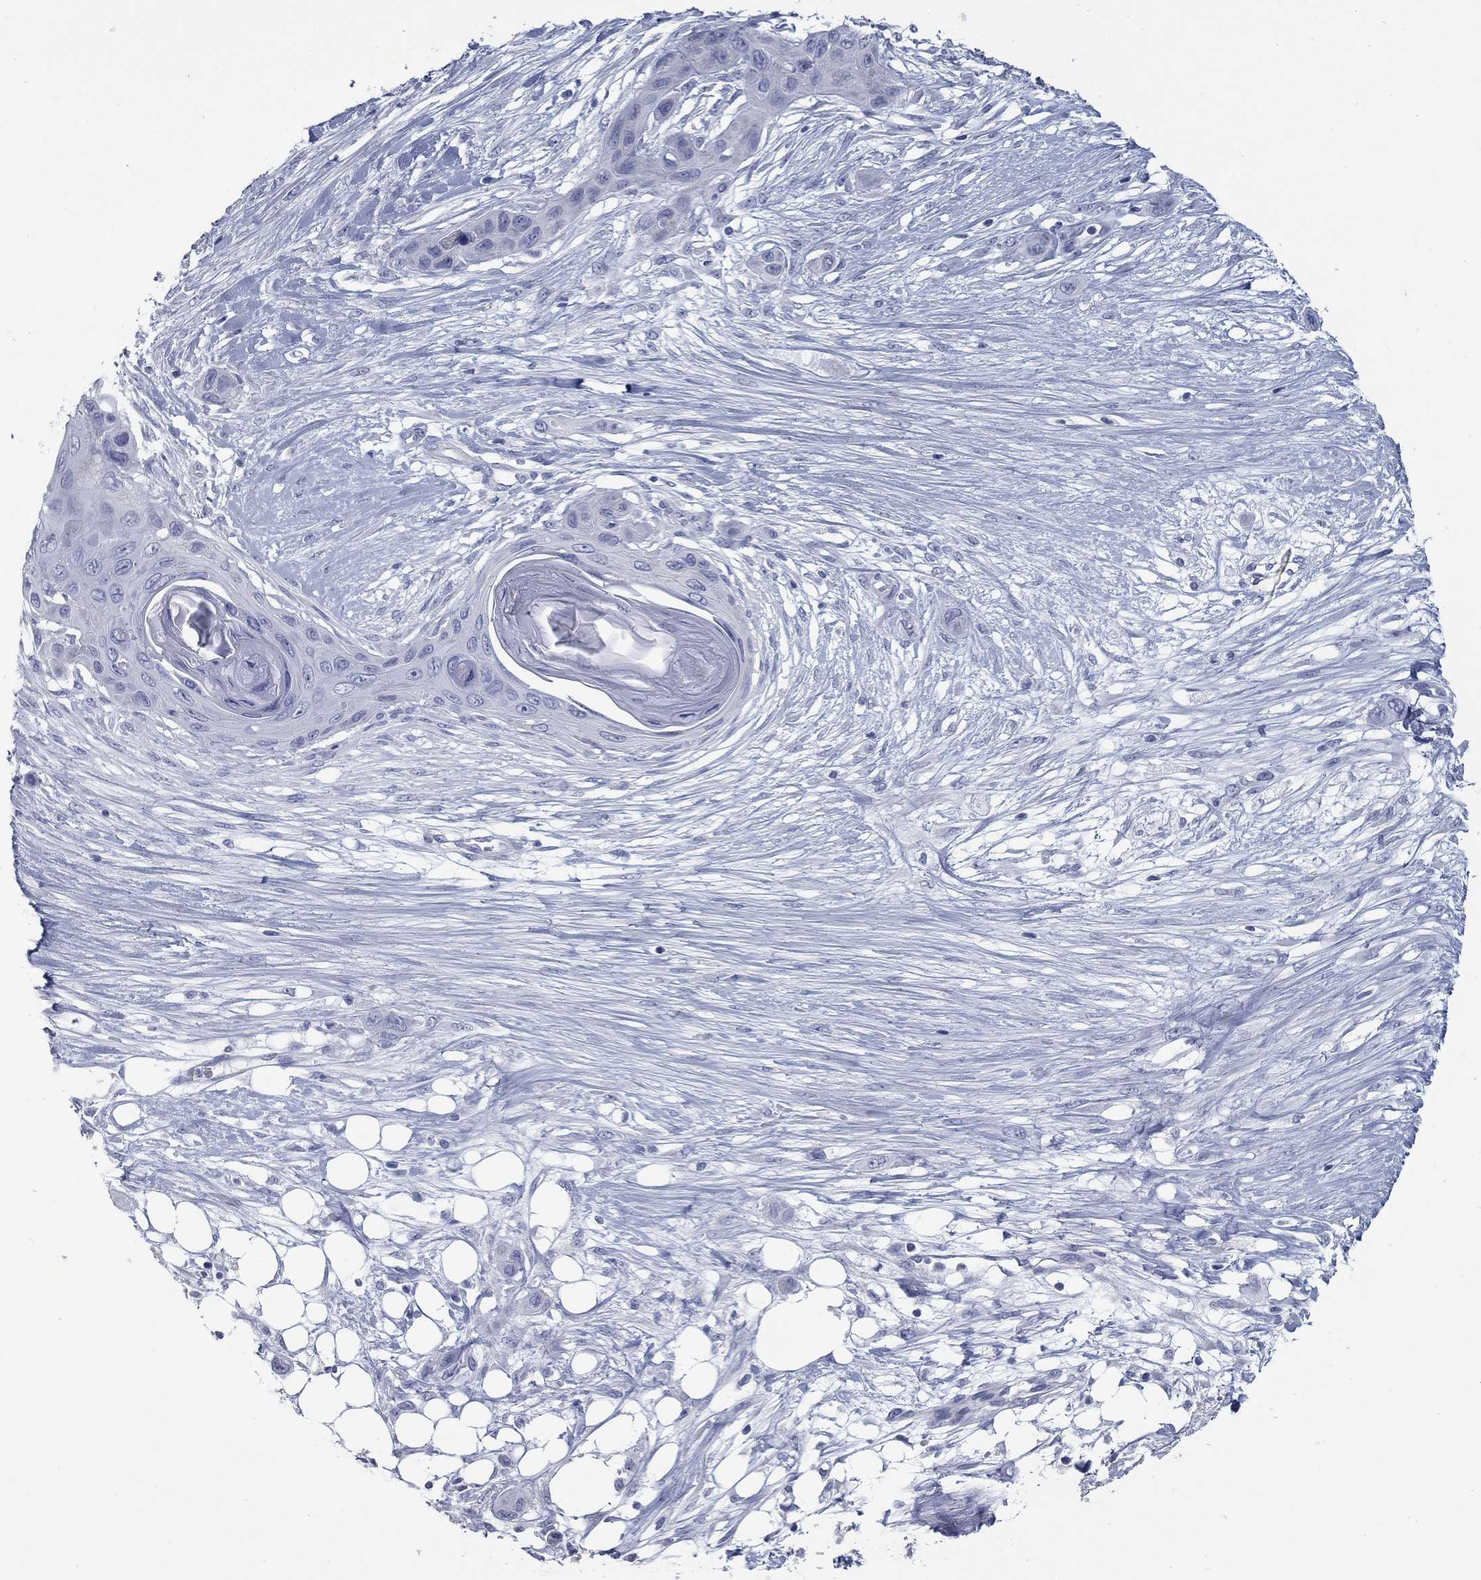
{"staining": {"intensity": "negative", "quantity": "none", "location": "none"}, "tissue": "skin cancer", "cell_type": "Tumor cells", "image_type": "cancer", "snomed": [{"axis": "morphology", "description": "Squamous cell carcinoma, NOS"}, {"axis": "topography", "description": "Skin"}], "caption": "Immunohistochemistry photomicrograph of human squamous cell carcinoma (skin) stained for a protein (brown), which reveals no expression in tumor cells.", "gene": "TAC1", "patient": {"sex": "male", "age": 79}}